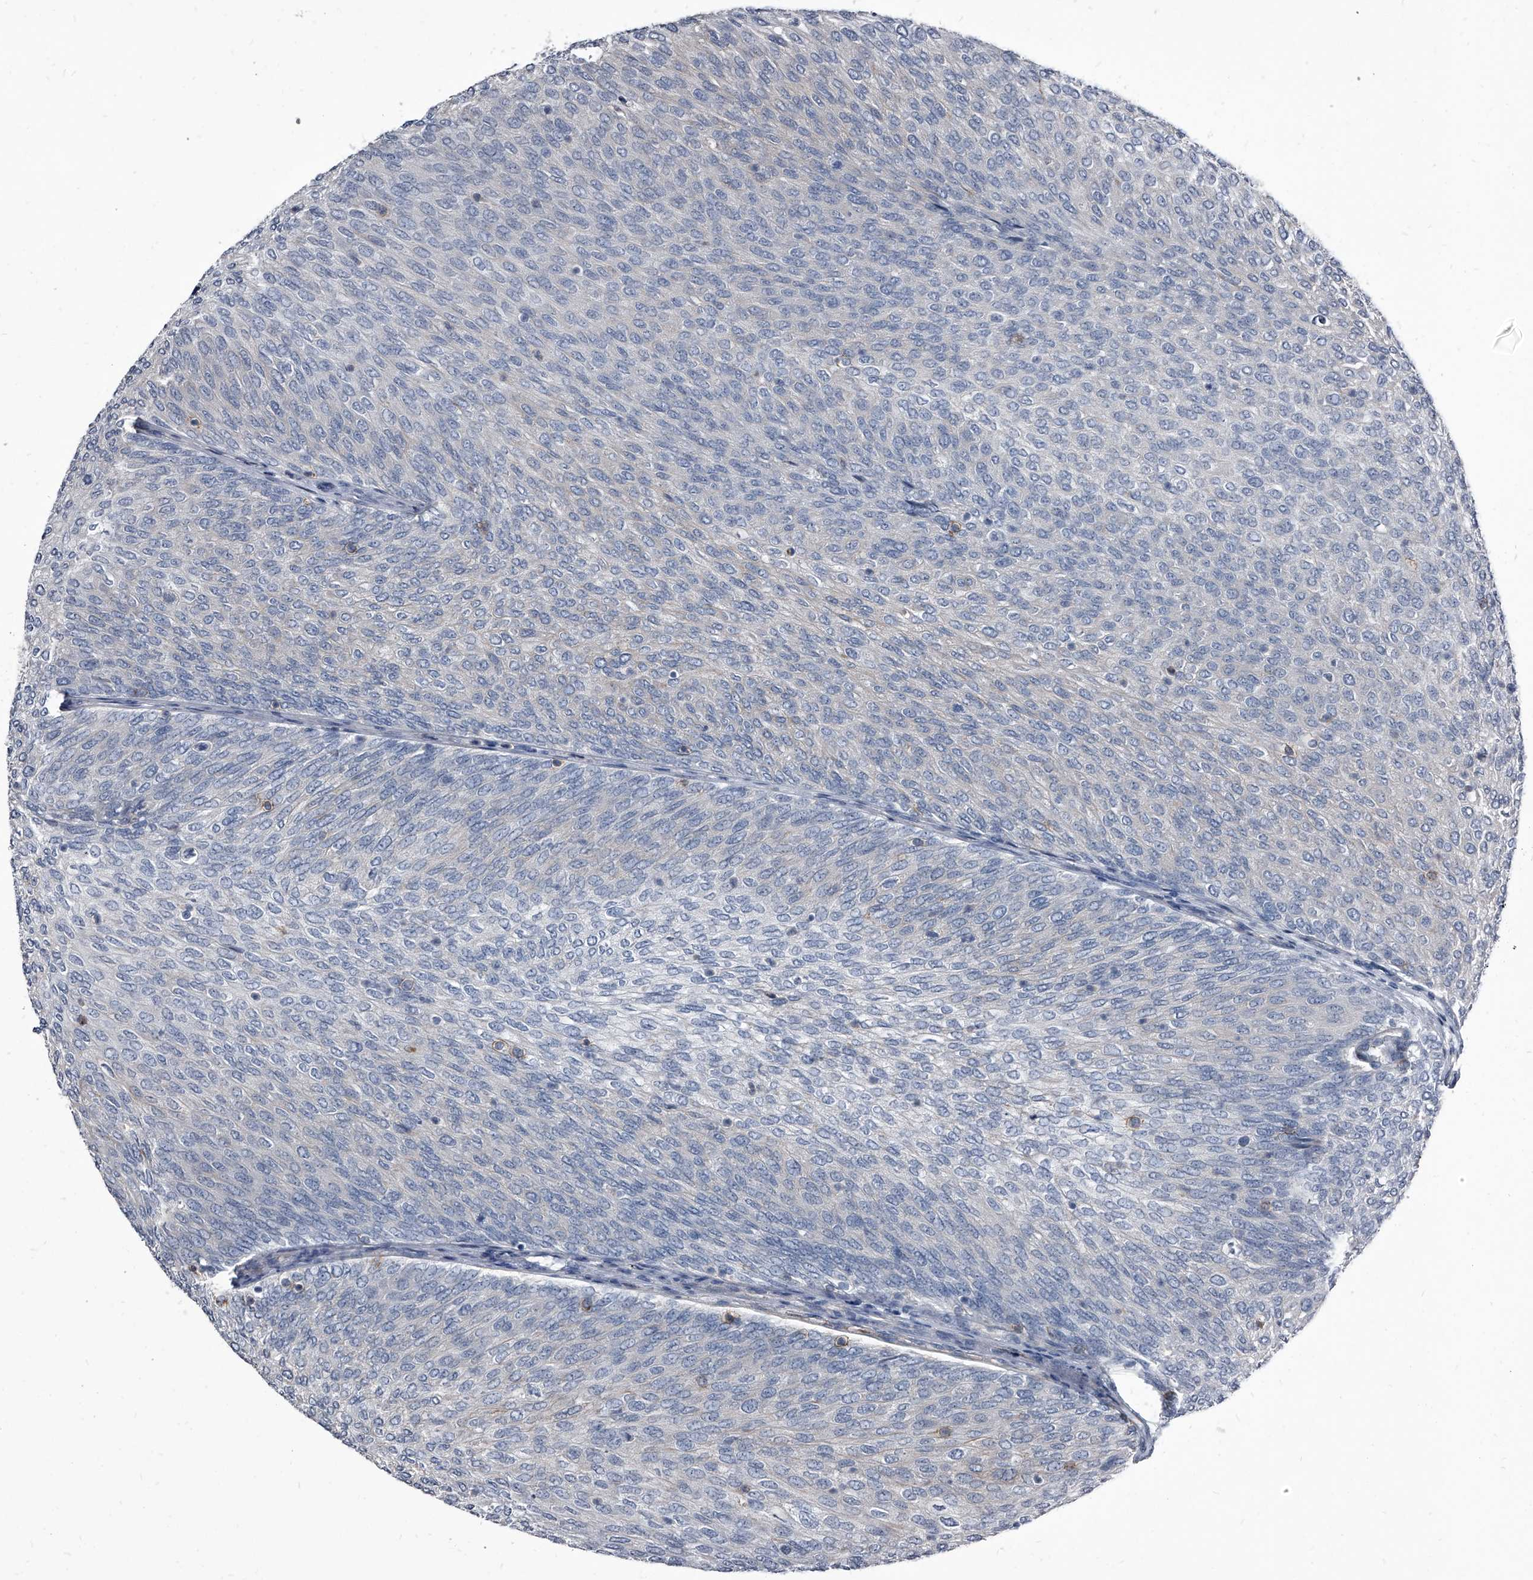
{"staining": {"intensity": "negative", "quantity": "none", "location": "none"}, "tissue": "urothelial cancer", "cell_type": "Tumor cells", "image_type": "cancer", "snomed": [{"axis": "morphology", "description": "Urothelial carcinoma, Low grade"}, {"axis": "topography", "description": "Urinary bladder"}], "caption": "The image exhibits no significant staining in tumor cells of urothelial carcinoma (low-grade).", "gene": "PGLYRP3", "patient": {"sex": "female", "age": 79}}